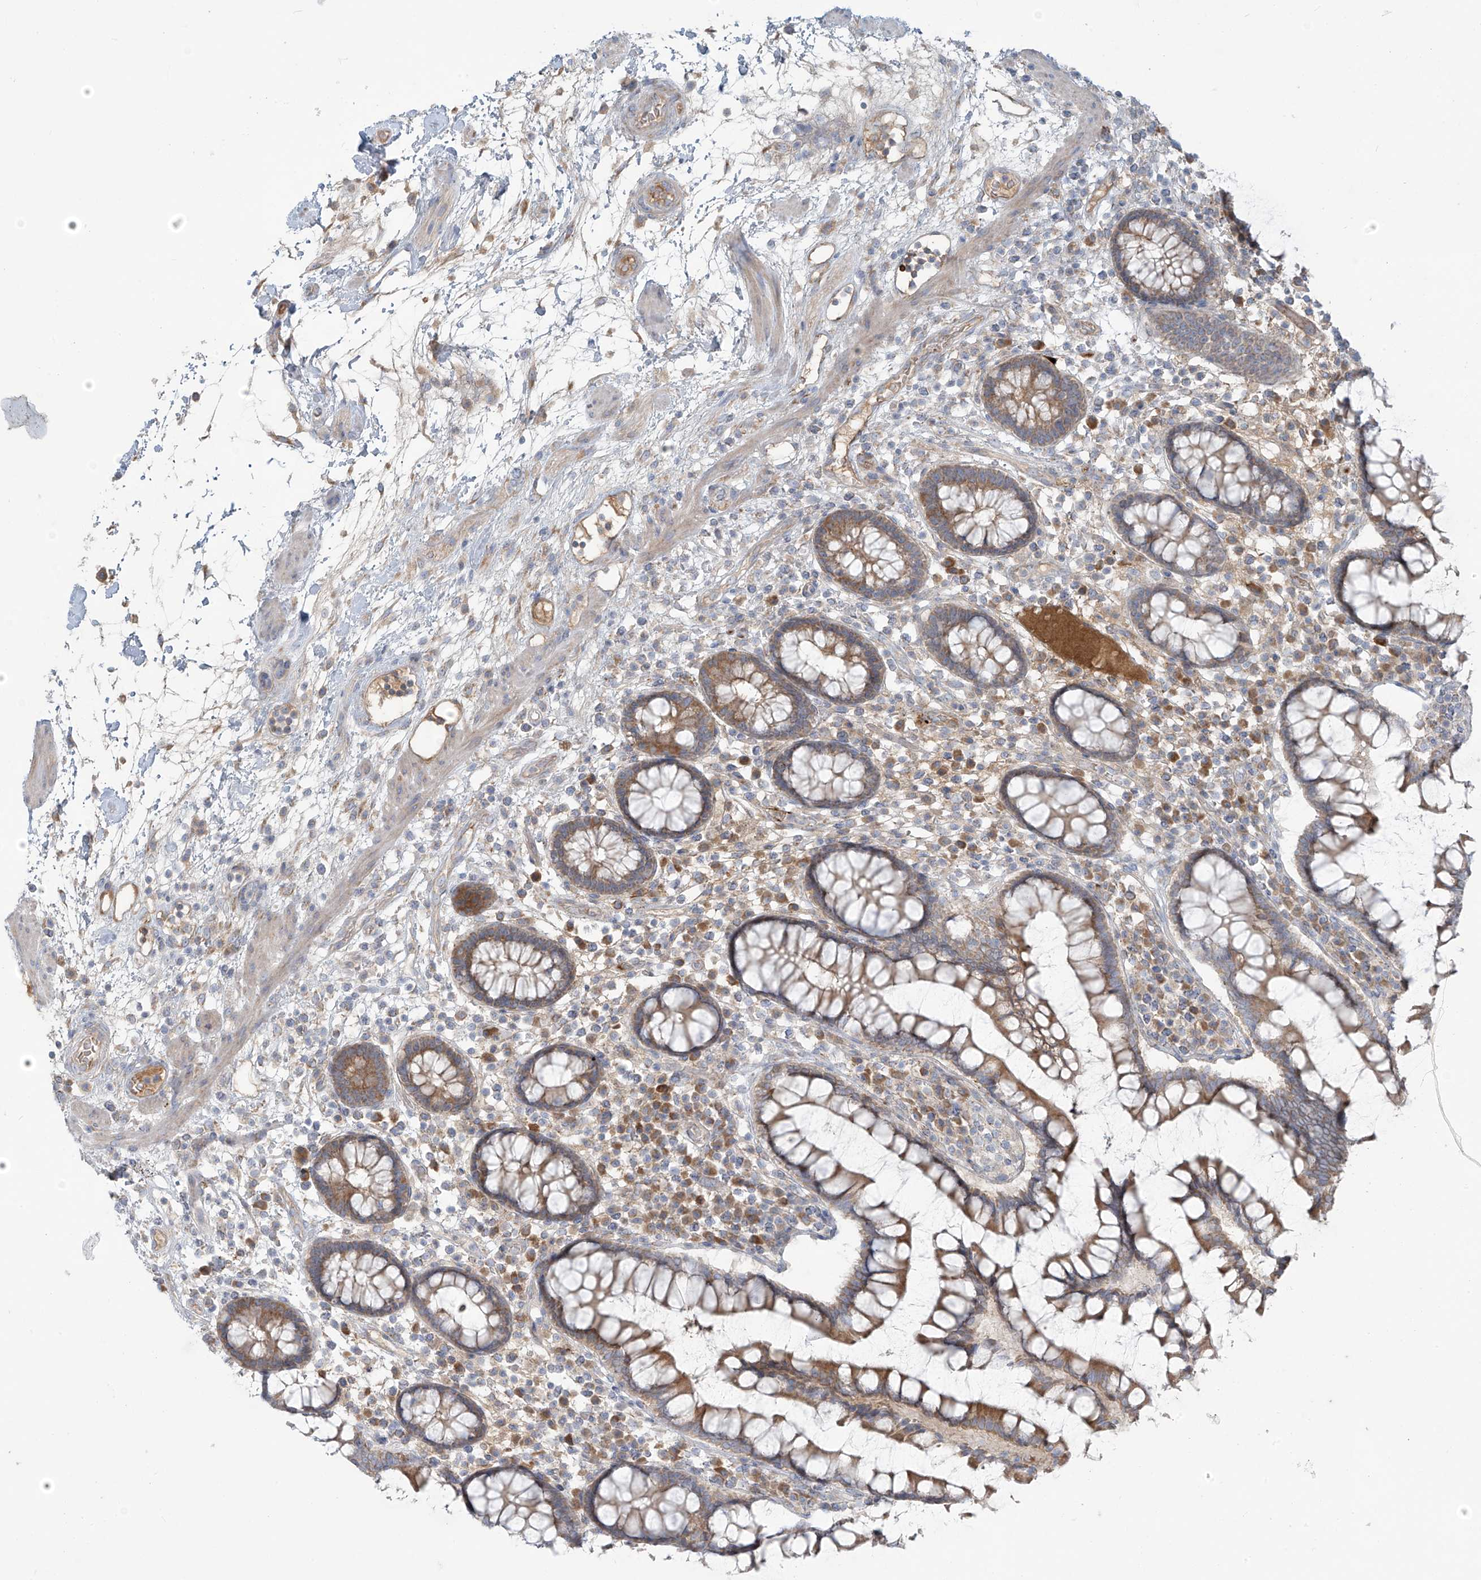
{"staining": {"intensity": "weak", "quantity": ">75%", "location": "cytoplasmic/membranous"}, "tissue": "colon", "cell_type": "Endothelial cells", "image_type": "normal", "snomed": [{"axis": "morphology", "description": "Normal tissue, NOS"}, {"axis": "topography", "description": "Colon"}], "caption": "Immunohistochemical staining of benign colon displays weak cytoplasmic/membranous protein positivity in about >75% of endothelial cells.", "gene": "LZTS3", "patient": {"sex": "female", "age": 79}}